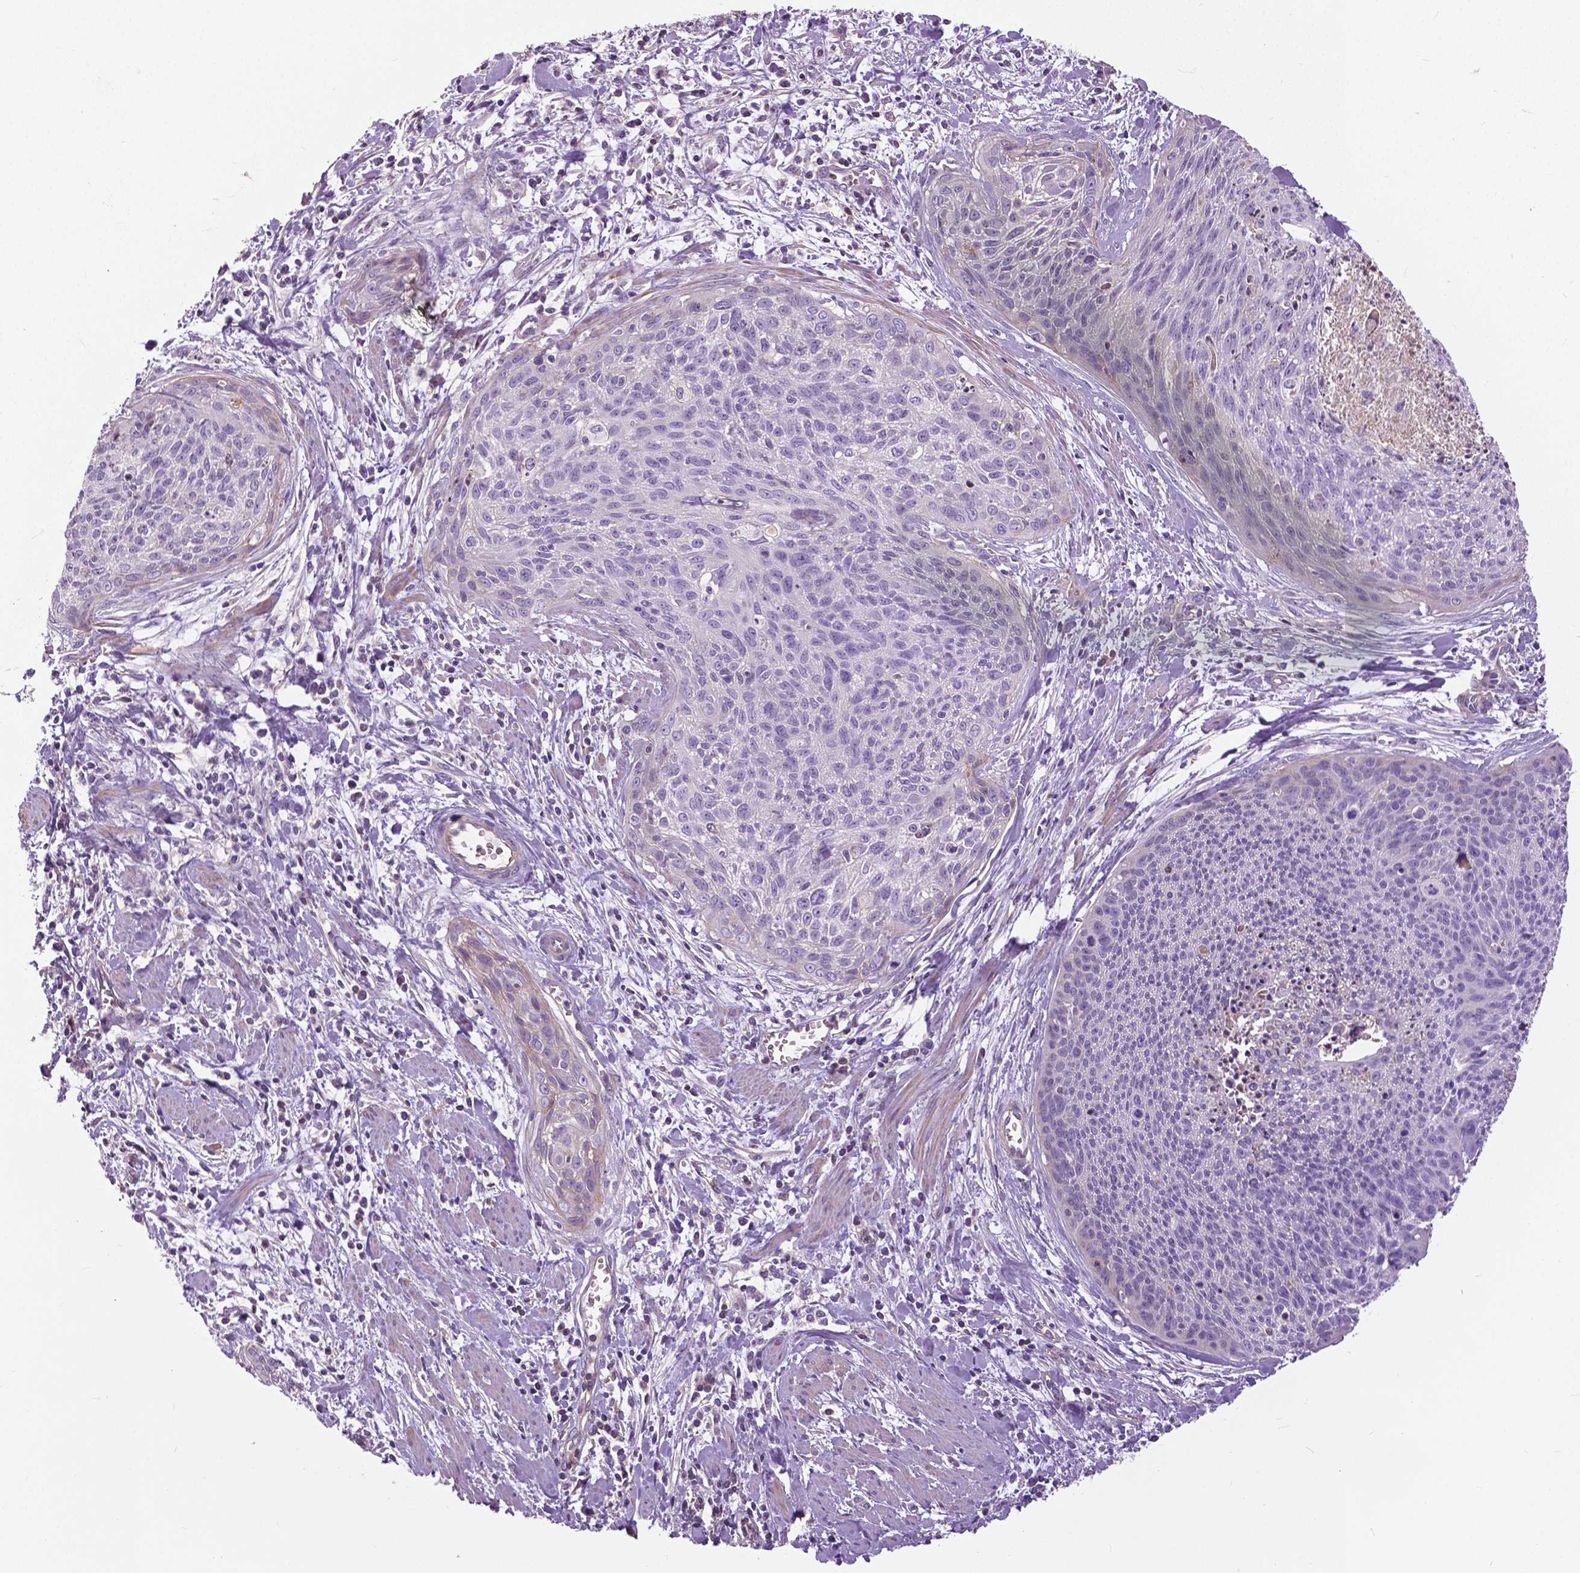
{"staining": {"intensity": "negative", "quantity": "none", "location": "none"}, "tissue": "cervical cancer", "cell_type": "Tumor cells", "image_type": "cancer", "snomed": [{"axis": "morphology", "description": "Squamous cell carcinoma, NOS"}, {"axis": "topography", "description": "Cervix"}], "caption": "Immunohistochemistry of cervical cancer exhibits no staining in tumor cells. (DAB (3,3'-diaminobenzidine) IHC visualized using brightfield microscopy, high magnification).", "gene": "ANXA13", "patient": {"sex": "female", "age": 55}}